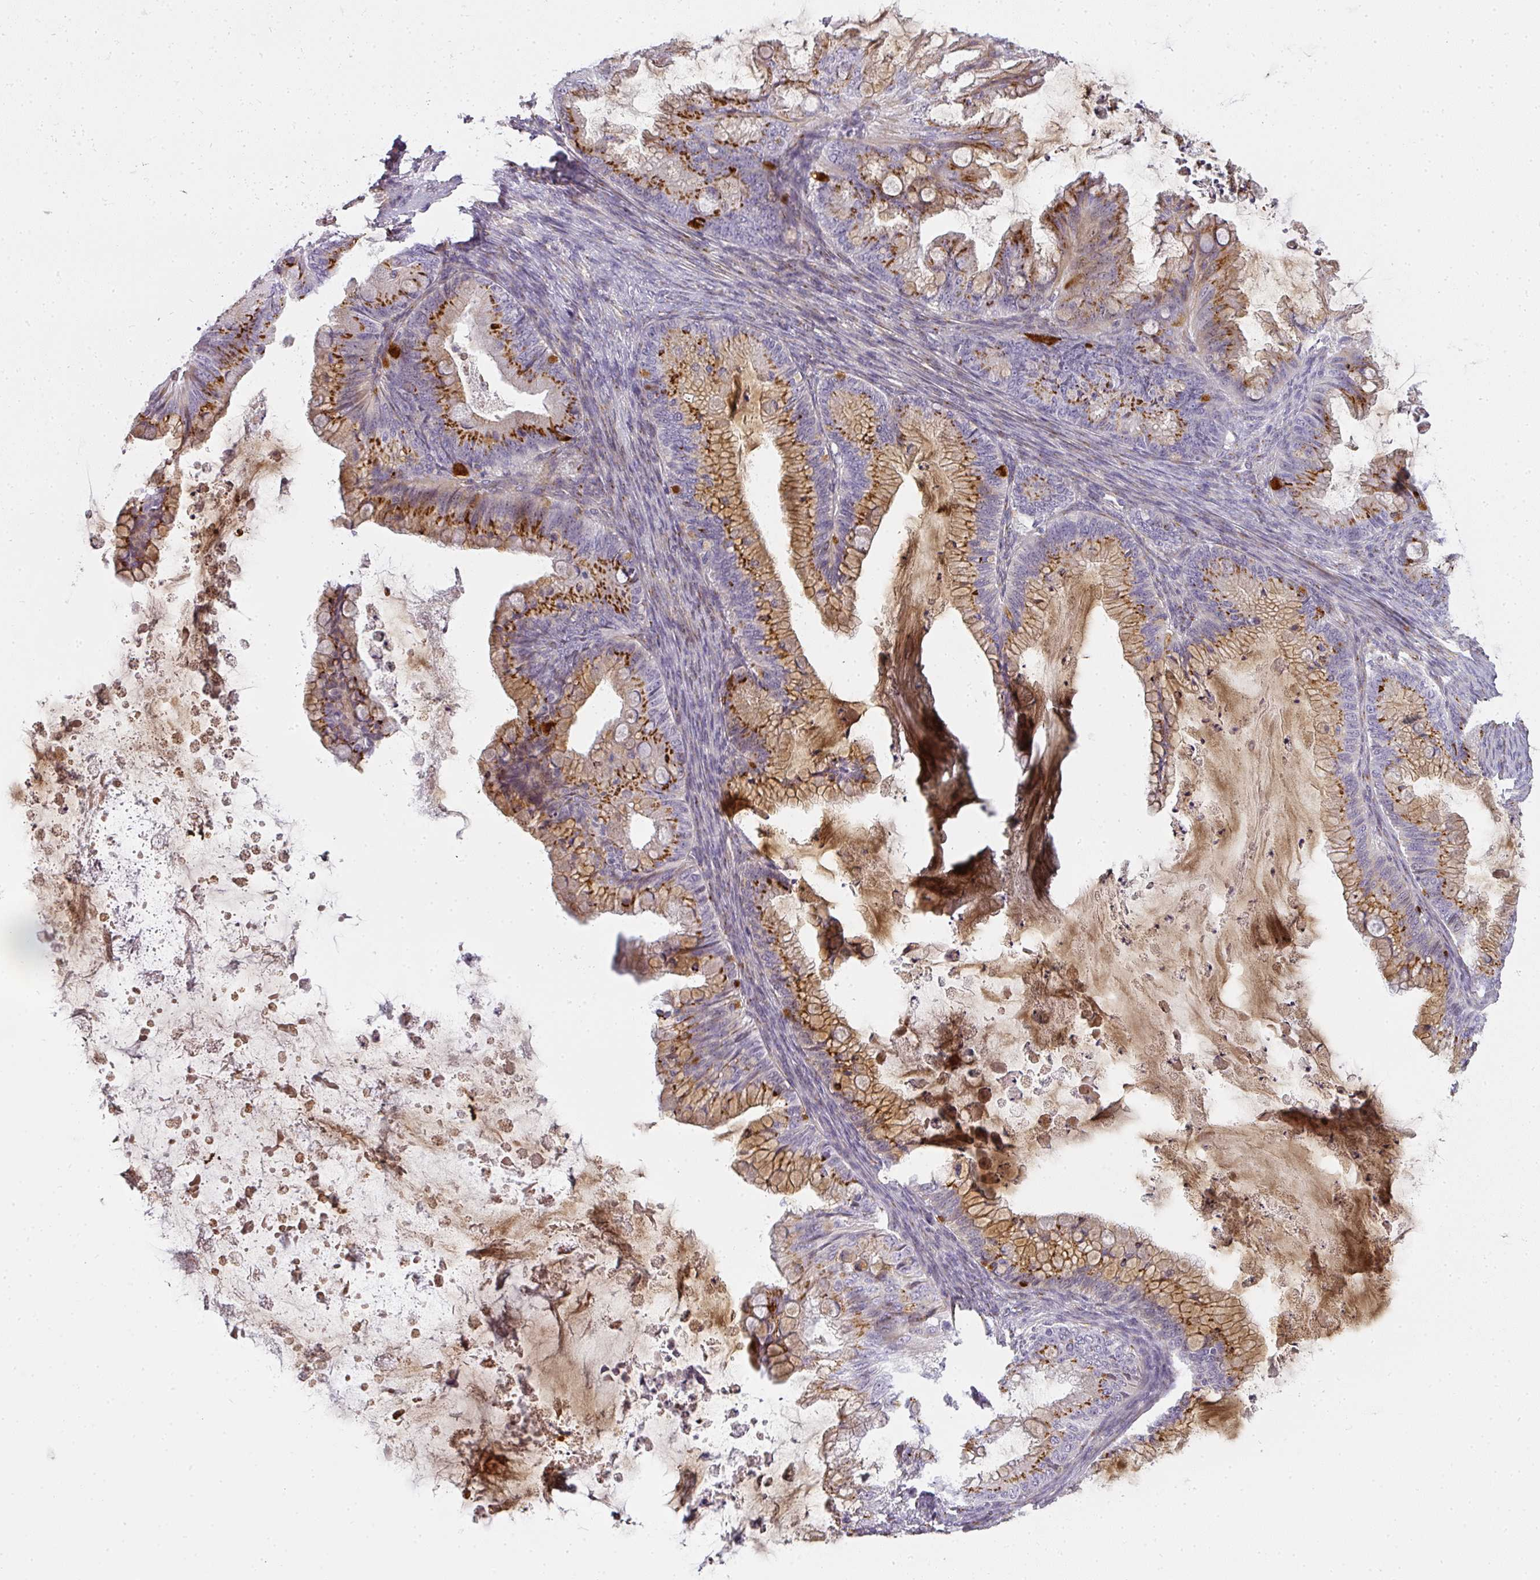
{"staining": {"intensity": "moderate", "quantity": ">75%", "location": "cytoplasmic/membranous"}, "tissue": "ovarian cancer", "cell_type": "Tumor cells", "image_type": "cancer", "snomed": [{"axis": "morphology", "description": "Cystadenocarcinoma, mucinous, NOS"}, {"axis": "topography", "description": "Ovary"}], "caption": "The photomicrograph exhibits a brown stain indicating the presence of a protein in the cytoplasmic/membranous of tumor cells in ovarian cancer. The staining was performed using DAB (3,3'-diaminobenzidine), with brown indicating positive protein expression. Nuclei are stained blue with hematoxylin.", "gene": "ATP8B2", "patient": {"sex": "female", "age": 35}}